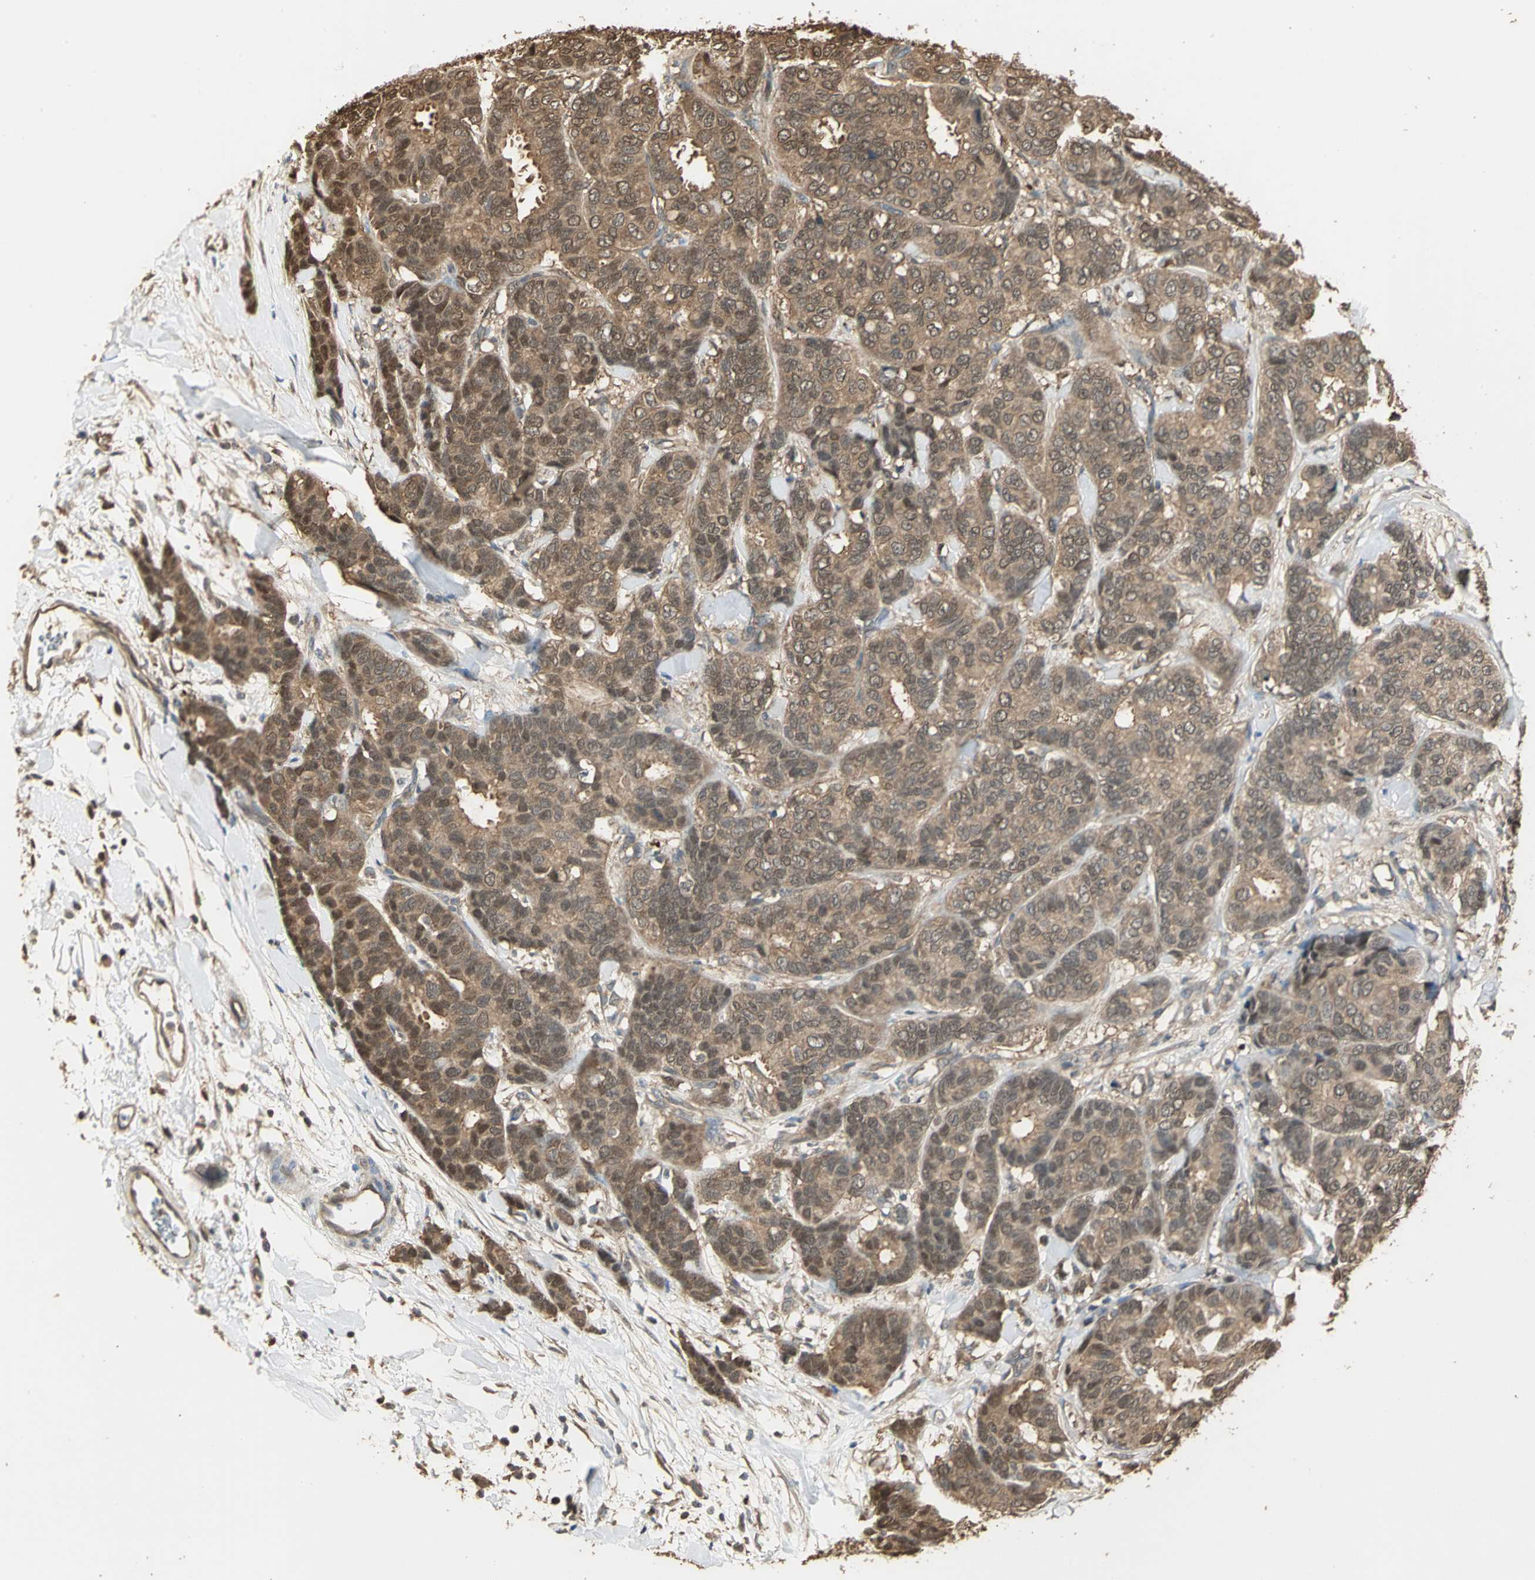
{"staining": {"intensity": "moderate", "quantity": ">75%", "location": "cytoplasmic/membranous,nuclear"}, "tissue": "breast cancer", "cell_type": "Tumor cells", "image_type": "cancer", "snomed": [{"axis": "morphology", "description": "Duct carcinoma"}, {"axis": "topography", "description": "Breast"}], "caption": "IHC (DAB (3,3'-diaminobenzidine)) staining of breast cancer shows moderate cytoplasmic/membranous and nuclear protein expression in about >75% of tumor cells.", "gene": "PARK7", "patient": {"sex": "female", "age": 87}}